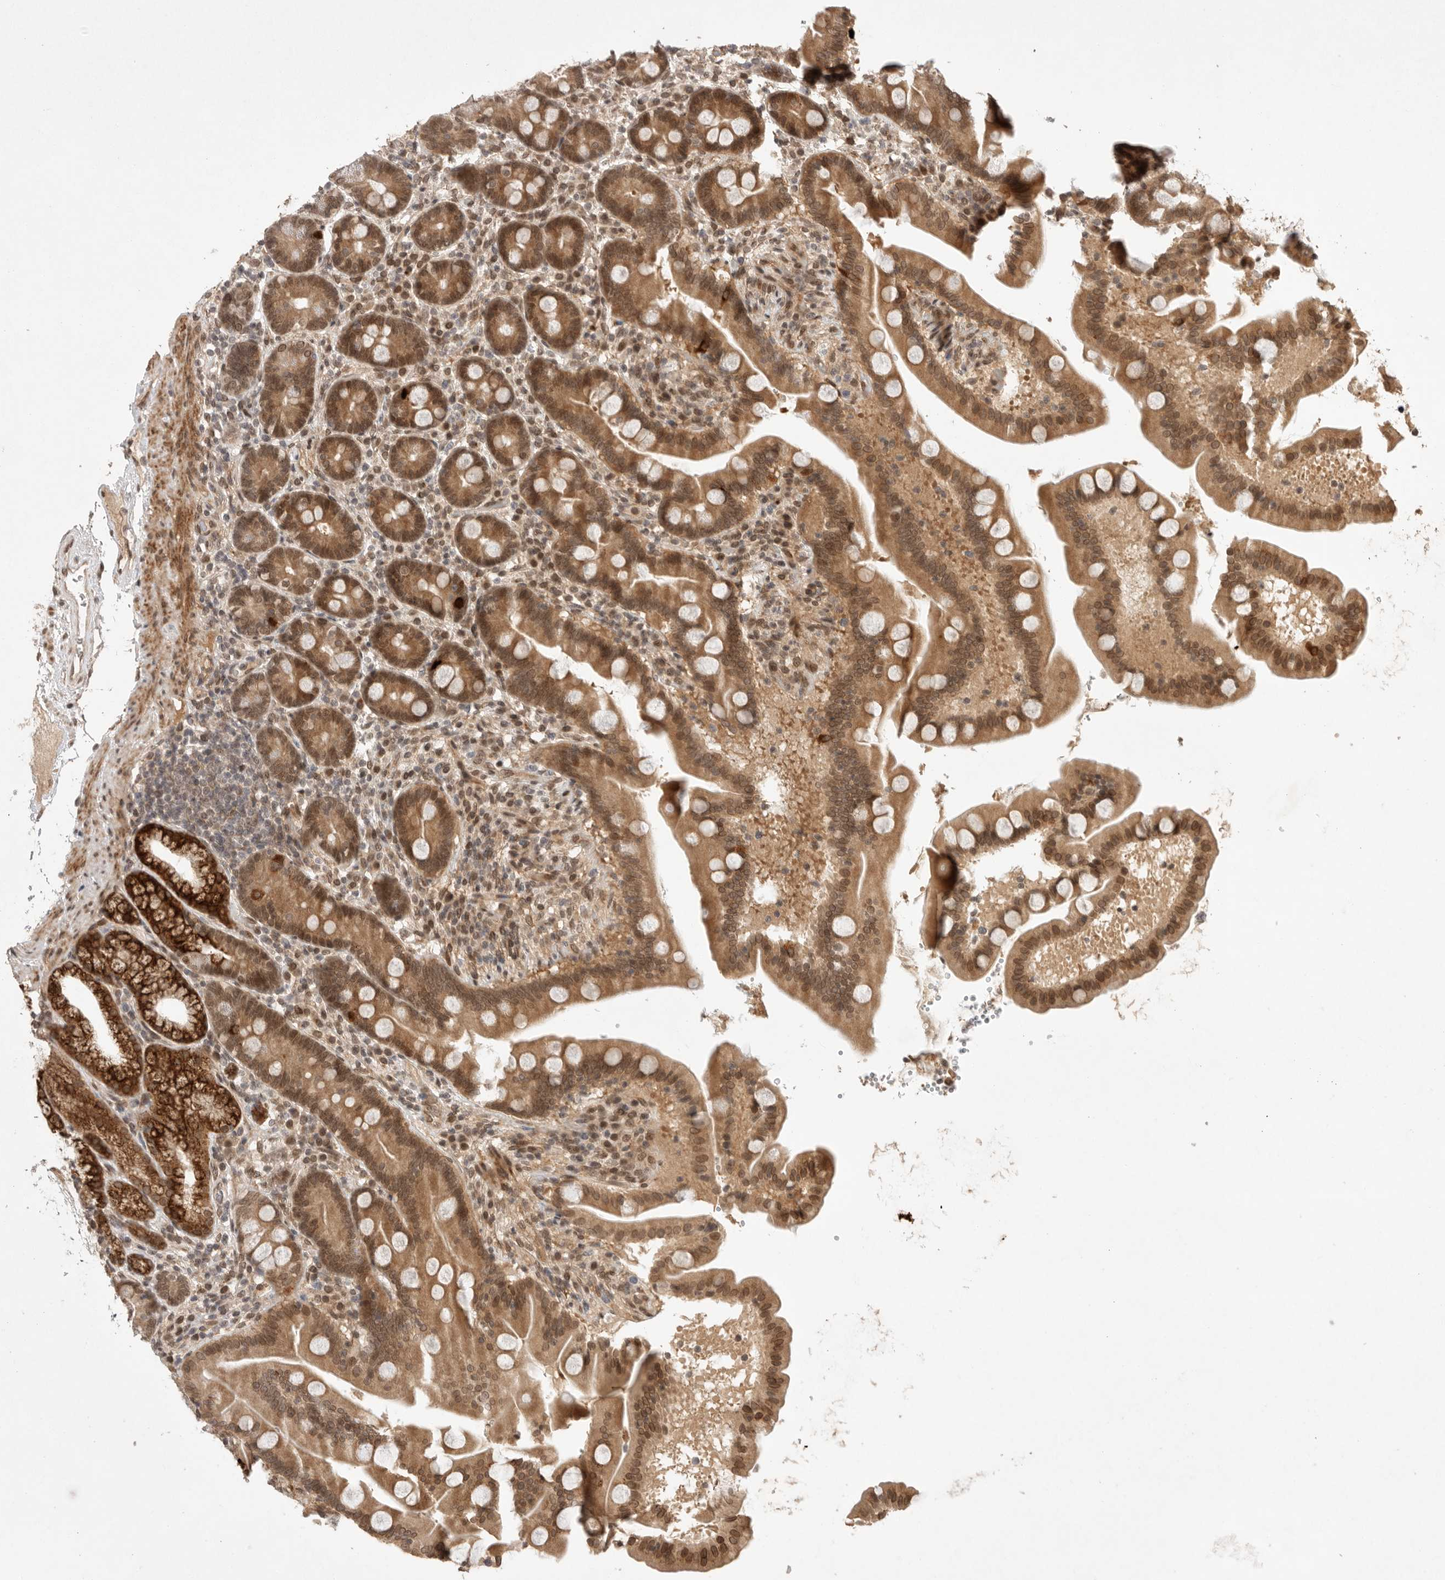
{"staining": {"intensity": "strong", "quantity": "25%-75%", "location": "cytoplasmic/membranous,nuclear"}, "tissue": "duodenum", "cell_type": "Glandular cells", "image_type": "normal", "snomed": [{"axis": "morphology", "description": "Normal tissue, NOS"}, {"axis": "topography", "description": "Duodenum"}], "caption": "Immunohistochemical staining of unremarkable duodenum displays 25%-75% levels of strong cytoplasmic/membranous,nuclear protein staining in about 25%-75% of glandular cells.", "gene": "LEMD3", "patient": {"sex": "male", "age": 54}}